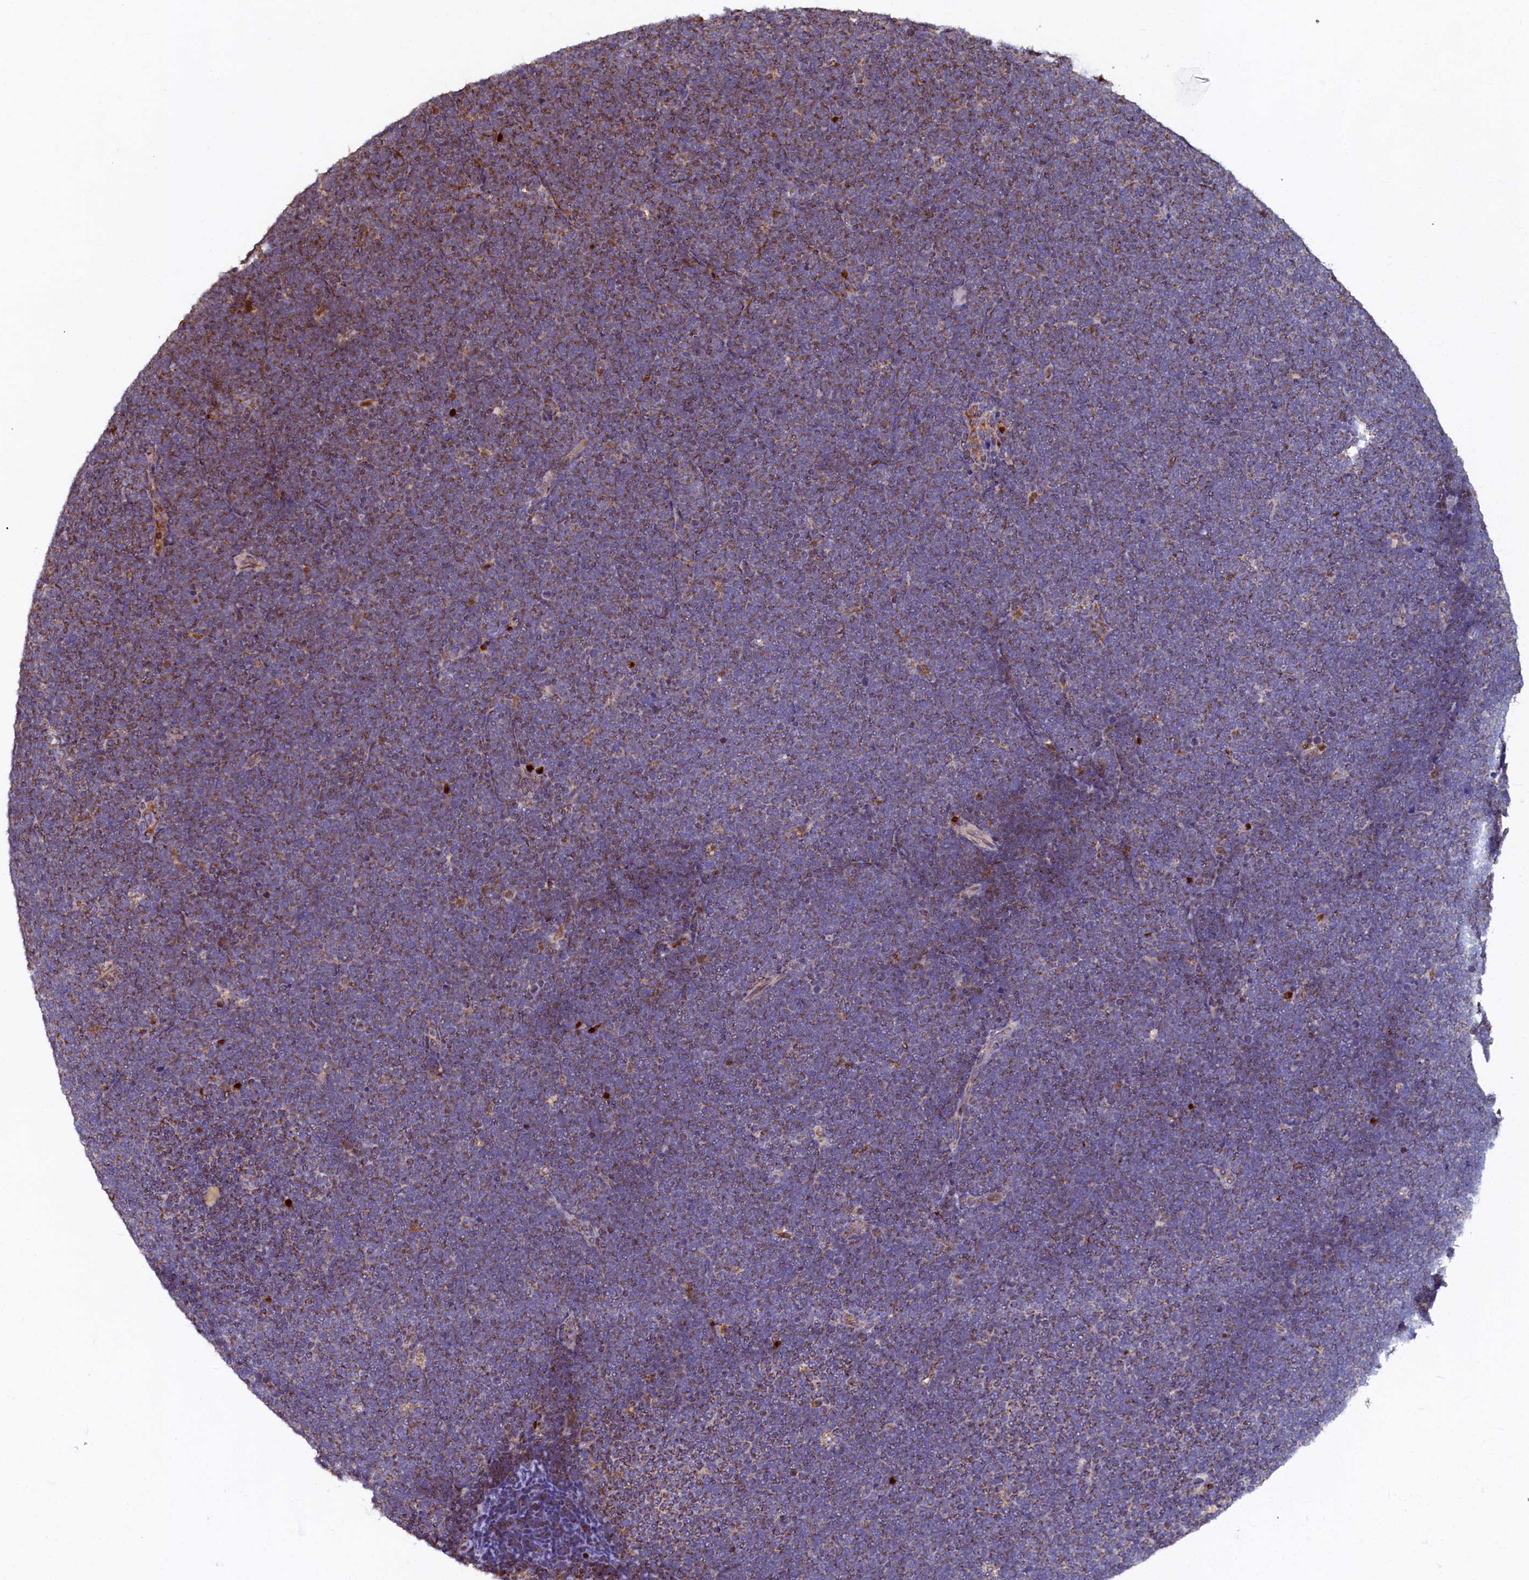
{"staining": {"intensity": "moderate", "quantity": "25%-75%", "location": "cytoplasmic/membranous"}, "tissue": "lymphoma", "cell_type": "Tumor cells", "image_type": "cancer", "snomed": [{"axis": "morphology", "description": "Malignant lymphoma, non-Hodgkin's type, High grade"}, {"axis": "topography", "description": "Lymph node"}], "caption": "Malignant lymphoma, non-Hodgkin's type (high-grade) stained with a protein marker demonstrates moderate staining in tumor cells.", "gene": "NCKAP5L", "patient": {"sex": "male", "age": 13}}